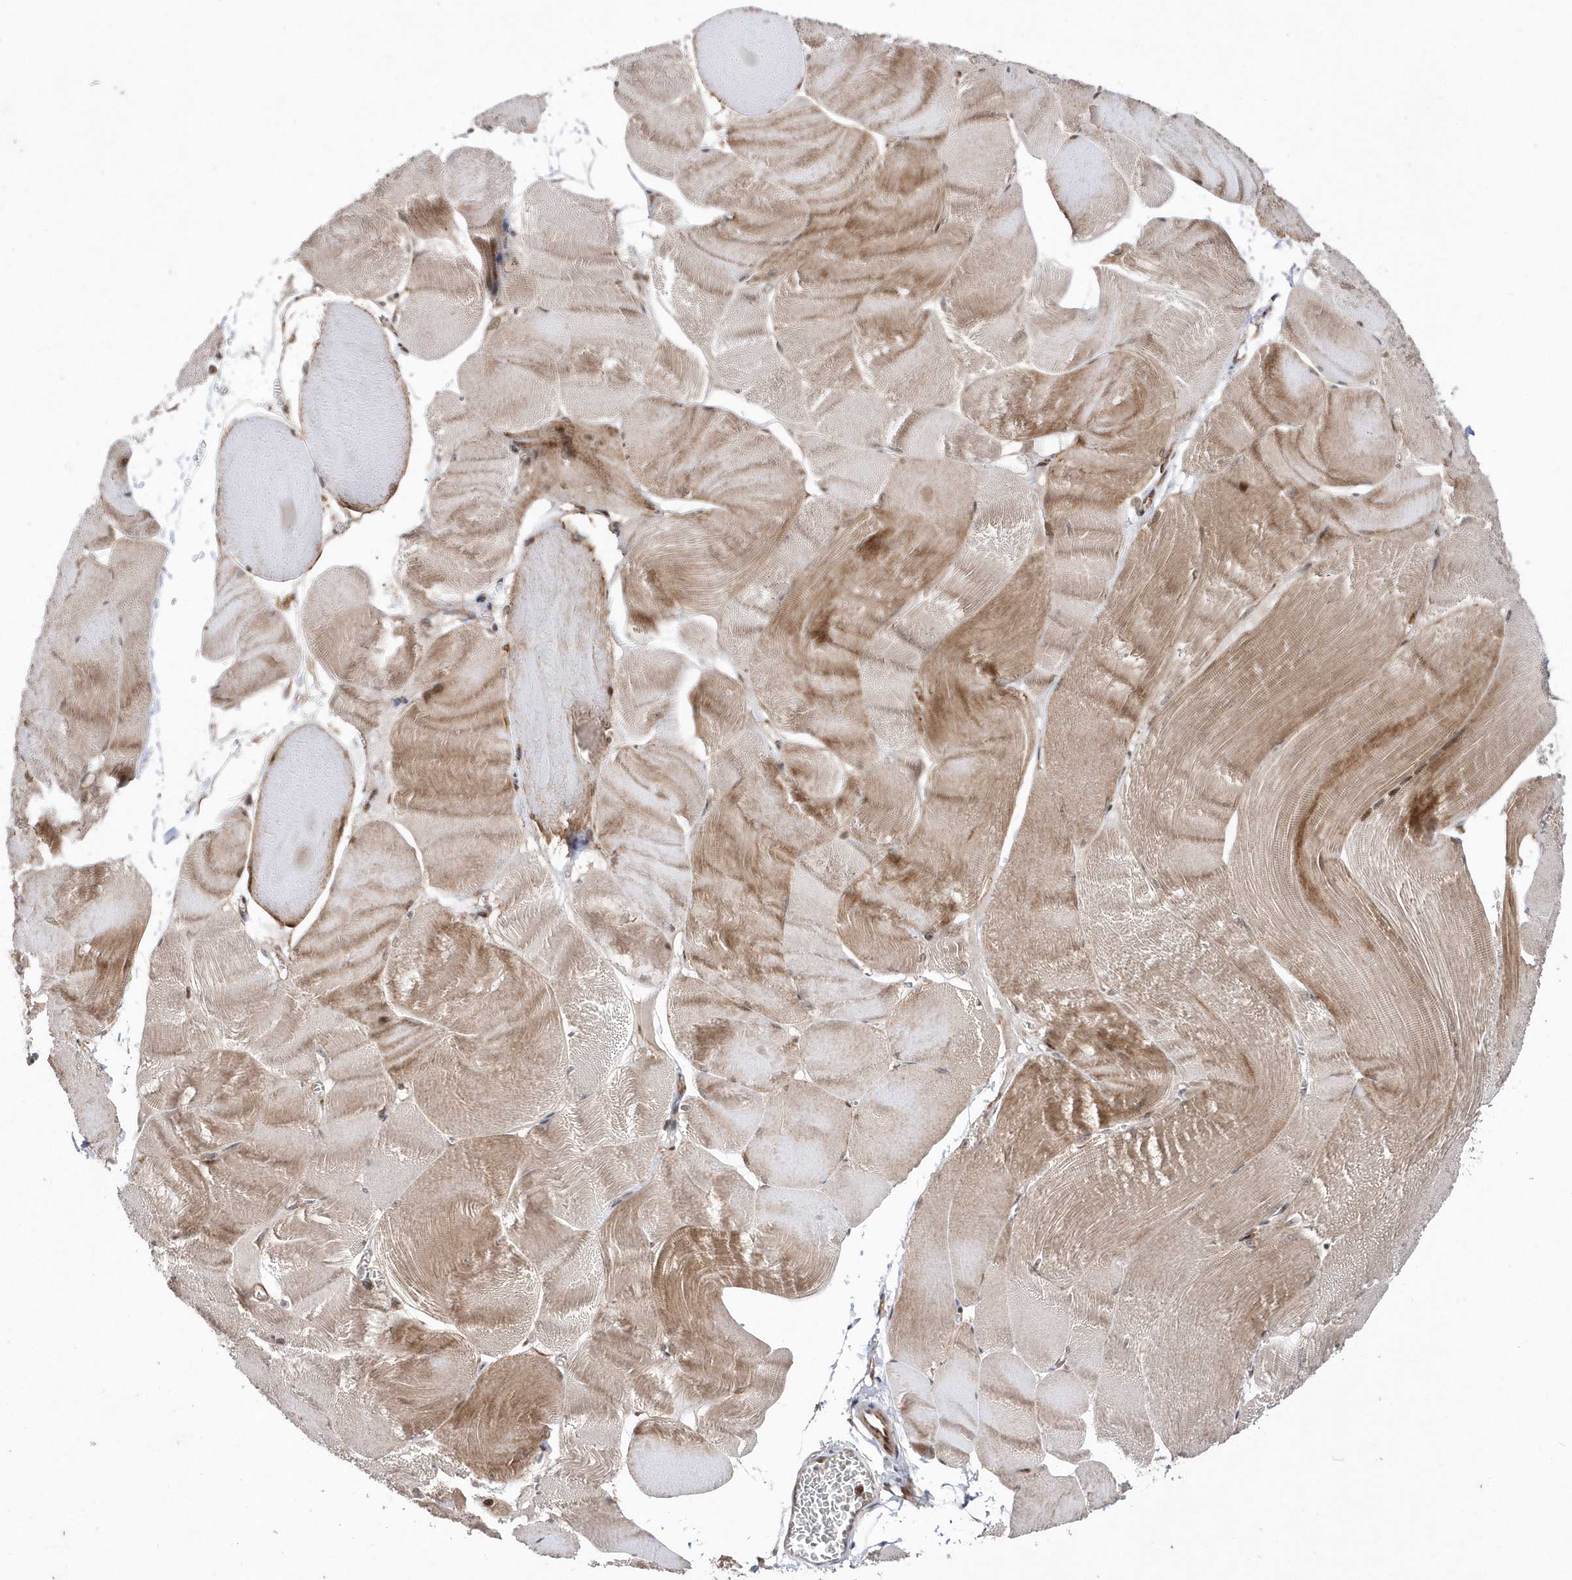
{"staining": {"intensity": "moderate", "quantity": "25%-75%", "location": "cytoplasmic/membranous"}, "tissue": "skeletal muscle", "cell_type": "Myocytes", "image_type": "normal", "snomed": [{"axis": "morphology", "description": "Normal tissue, NOS"}, {"axis": "morphology", "description": "Basal cell carcinoma"}, {"axis": "topography", "description": "Skeletal muscle"}], "caption": "Immunohistochemistry (IHC) of normal skeletal muscle reveals medium levels of moderate cytoplasmic/membranous expression in about 25%-75% of myocytes.", "gene": "DALRD3", "patient": {"sex": "female", "age": 64}}